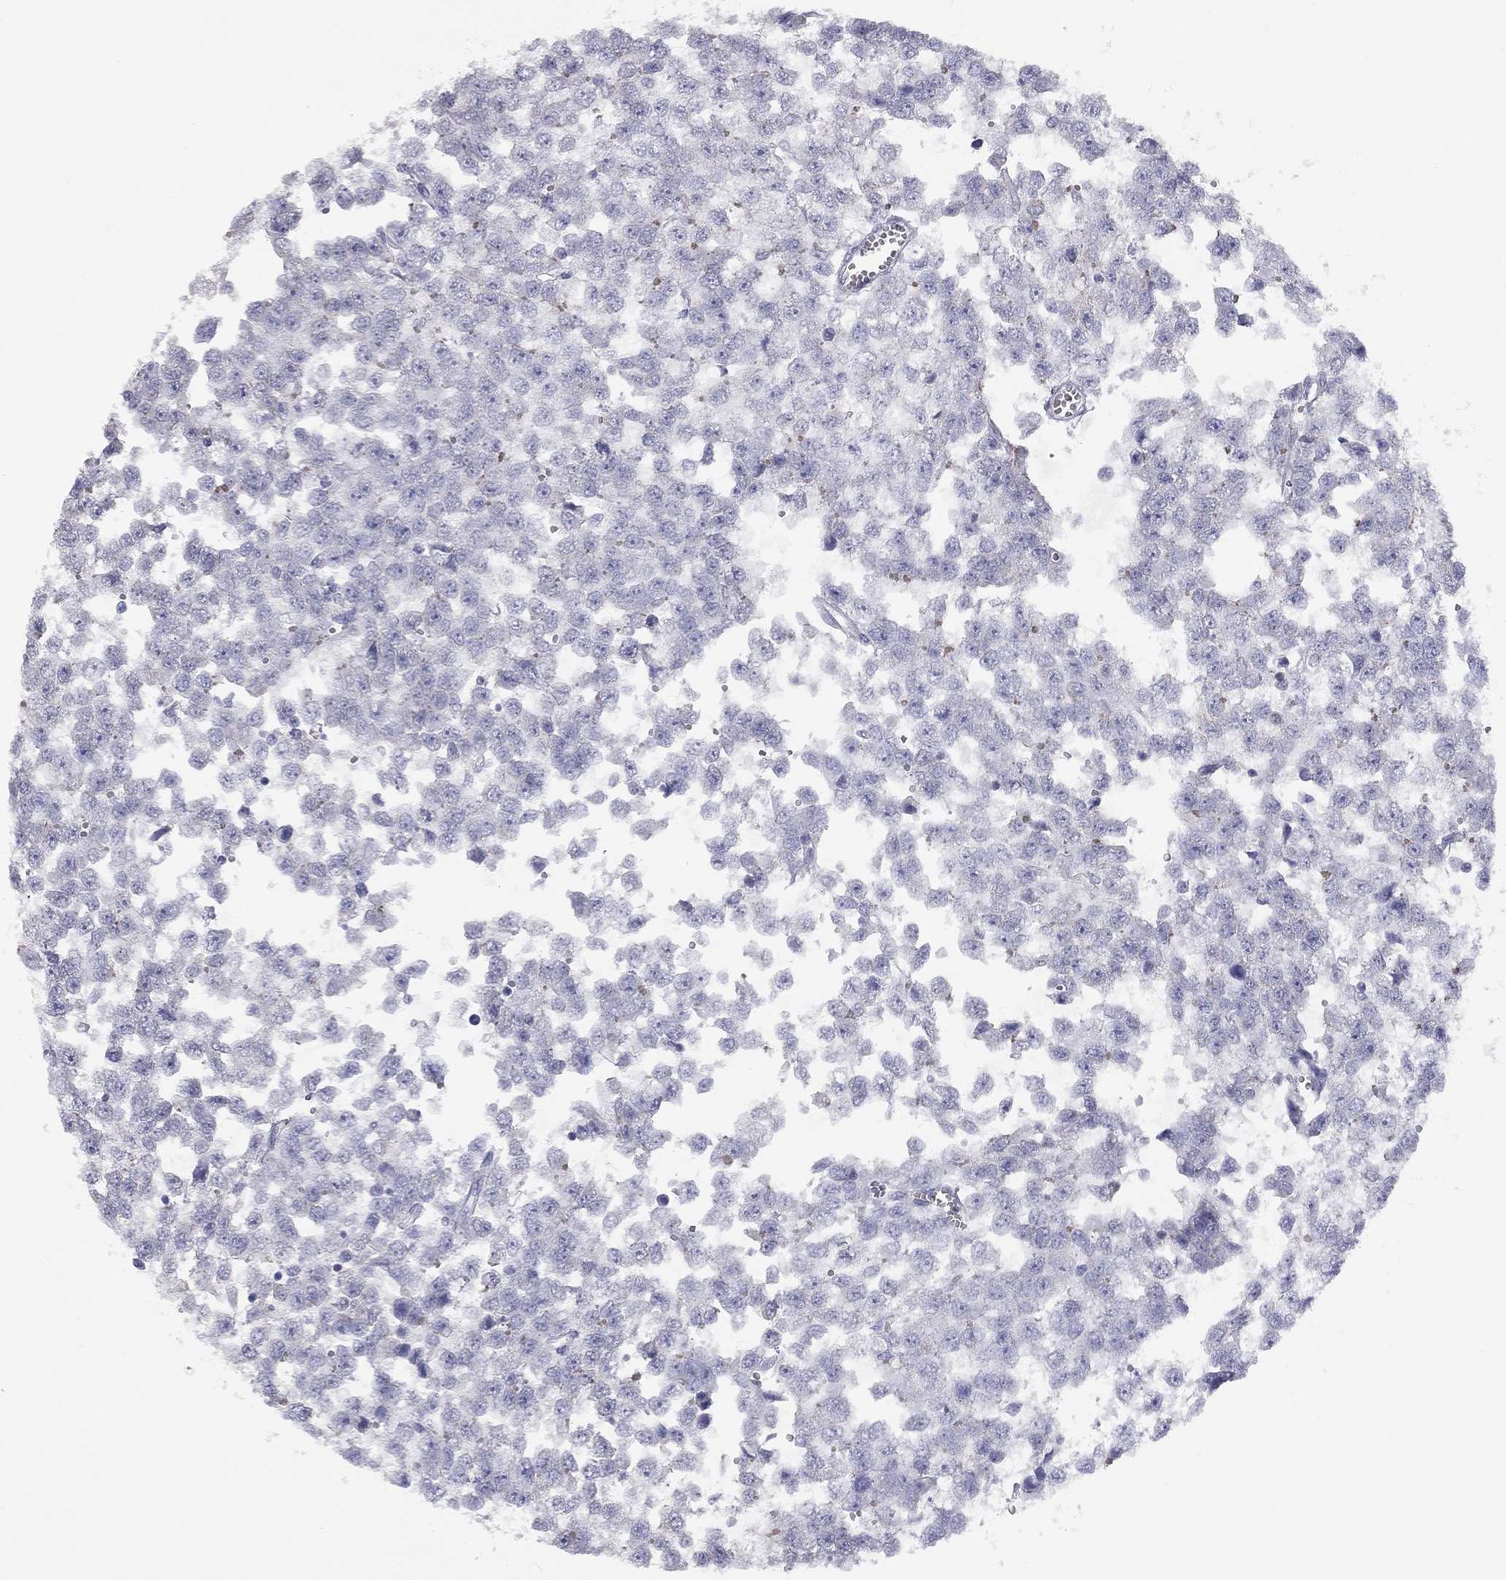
{"staining": {"intensity": "negative", "quantity": "none", "location": "none"}, "tissue": "testis cancer", "cell_type": "Tumor cells", "image_type": "cancer", "snomed": [{"axis": "morphology", "description": "Normal tissue, NOS"}, {"axis": "morphology", "description": "Seminoma, NOS"}, {"axis": "topography", "description": "Testis"}, {"axis": "topography", "description": "Epididymis"}], "caption": "A high-resolution image shows IHC staining of testis cancer (seminoma), which displays no significant positivity in tumor cells. The staining was performed using DAB to visualize the protein expression in brown, while the nuclei were stained in blue with hematoxylin (Magnification: 20x).", "gene": "ADCYAP1", "patient": {"sex": "male", "age": 34}}